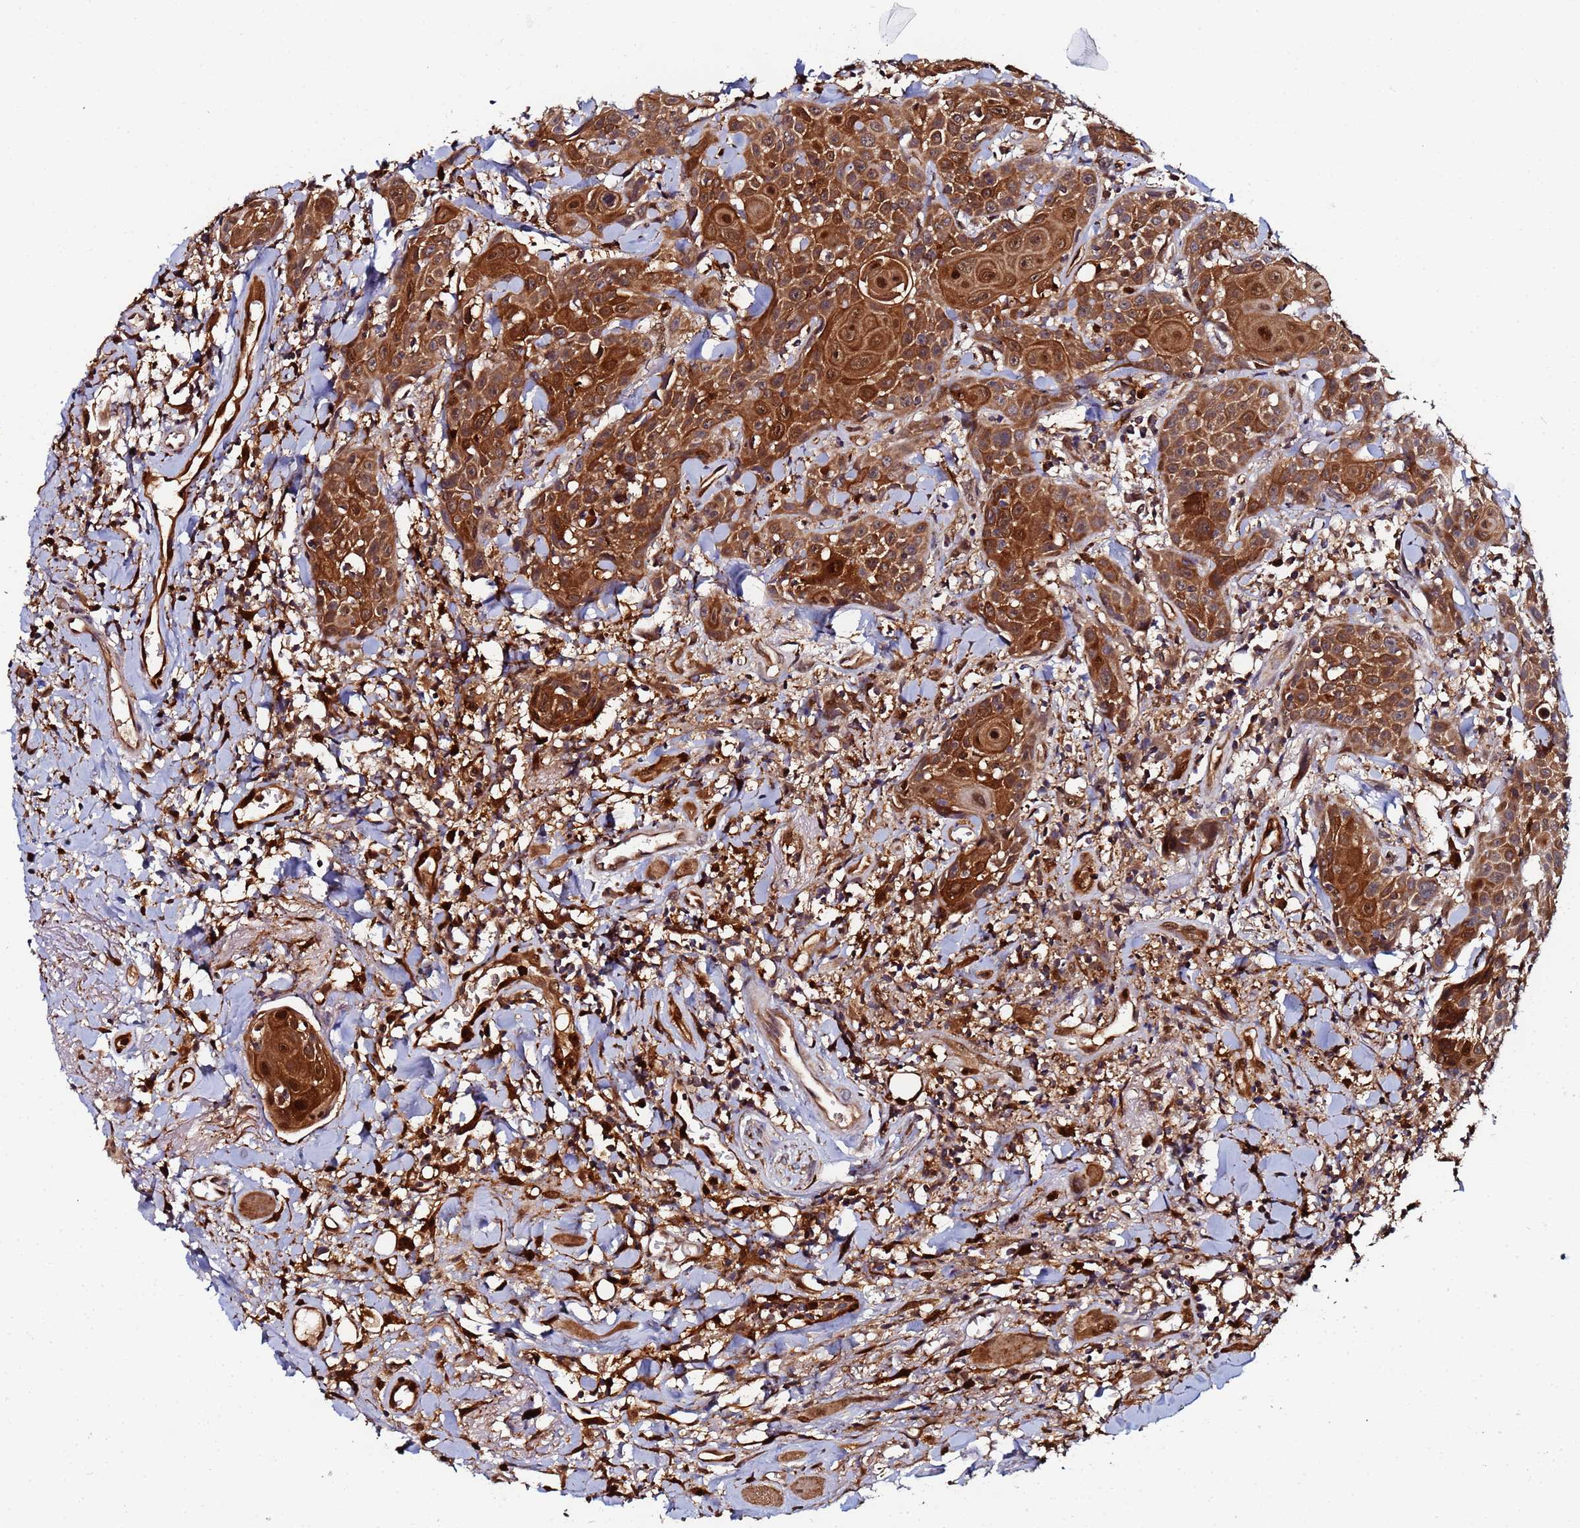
{"staining": {"intensity": "strong", "quantity": ">75%", "location": "cytoplasmic/membranous,nuclear"}, "tissue": "head and neck cancer", "cell_type": "Tumor cells", "image_type": "cancer", "snomed": [{"axis": "morphology", "description": "Squamous cell carcinoma, NOS"}, {"axis": "topography", "description": "Oral tissue"}, {"axis": "topography", "description": "Head-Neck"}], "caption": "Immunohistochemistry micrograph of neoplastic tissue: human head and neck cancer (squamous cell carcinoma) stained using IHC shows high levels of strong protein expression localized specifically in the cytoplasmic/membranous and nuclear of tumor cells, appearing as a cytoplasmic/membranous and nuclear brown color.", "gene": "CCDC127", "patient": {"sex": "female", "age": 82}}